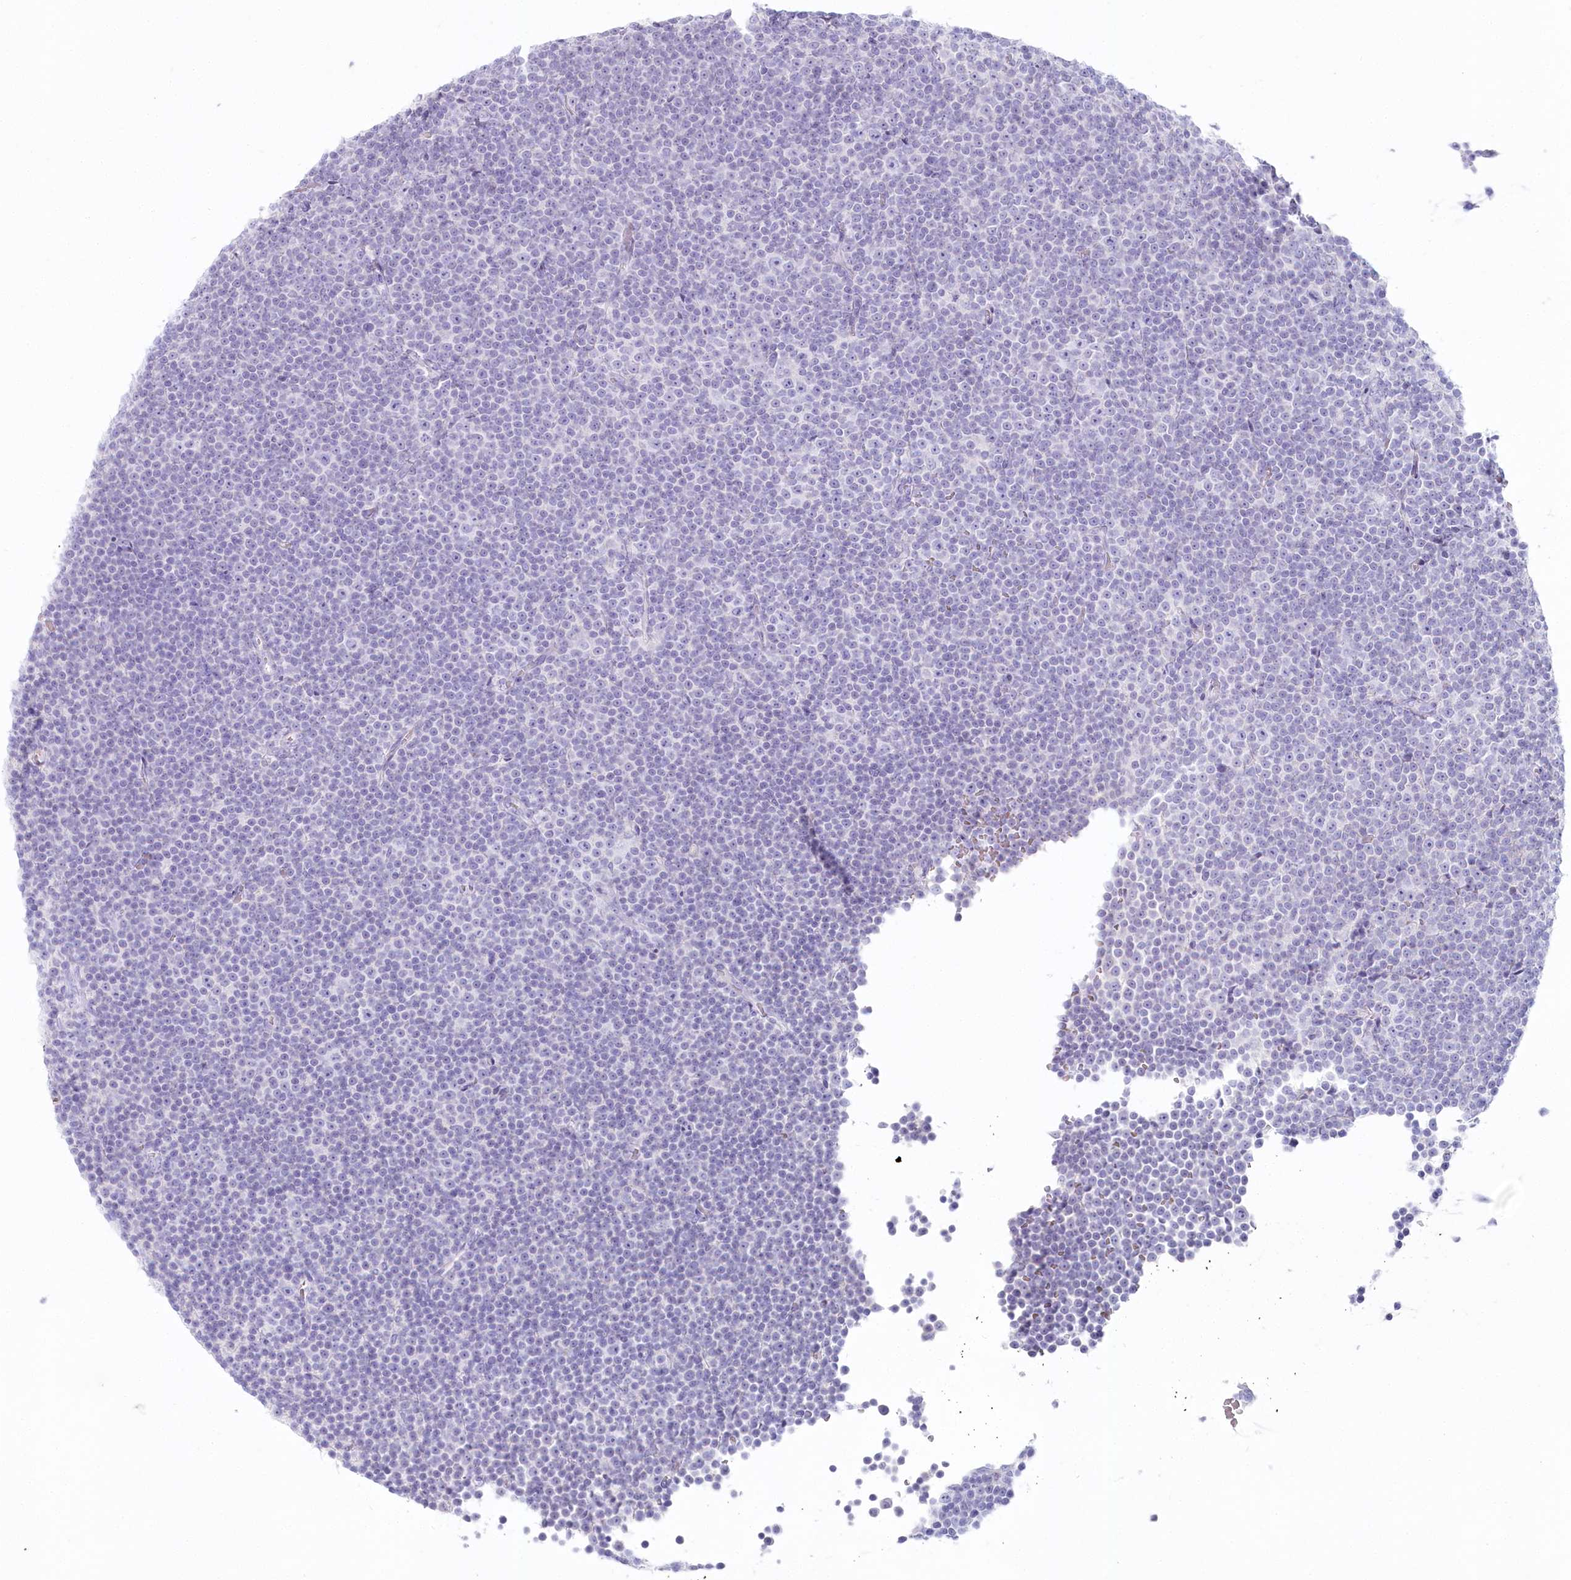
{"staining": {"intensity": "negative", "quantity": "none", "location": "none"}, "tissue": "lymphoma", "cell_type": "Tumor cells", "image_type": "cancer", "snomed": [{"axis": "morphology", "description": "Malignant lymphoma, non-Hodgkin's type, Low grade"}, {"axis": "topography", "description": "Lymph node"}], "caption": "A histopathology image of lymphoma stained for a protein displays no brown staining in tumor cells. Brightfield microscopy of immunohistochemistry stained with DAB (3,3'-diaminobenzidine) (brown) and hematoxylin (blue), captured at high magnification.", "gene": "IFIT5", "patient": {"sex": "female", "age": 67}}